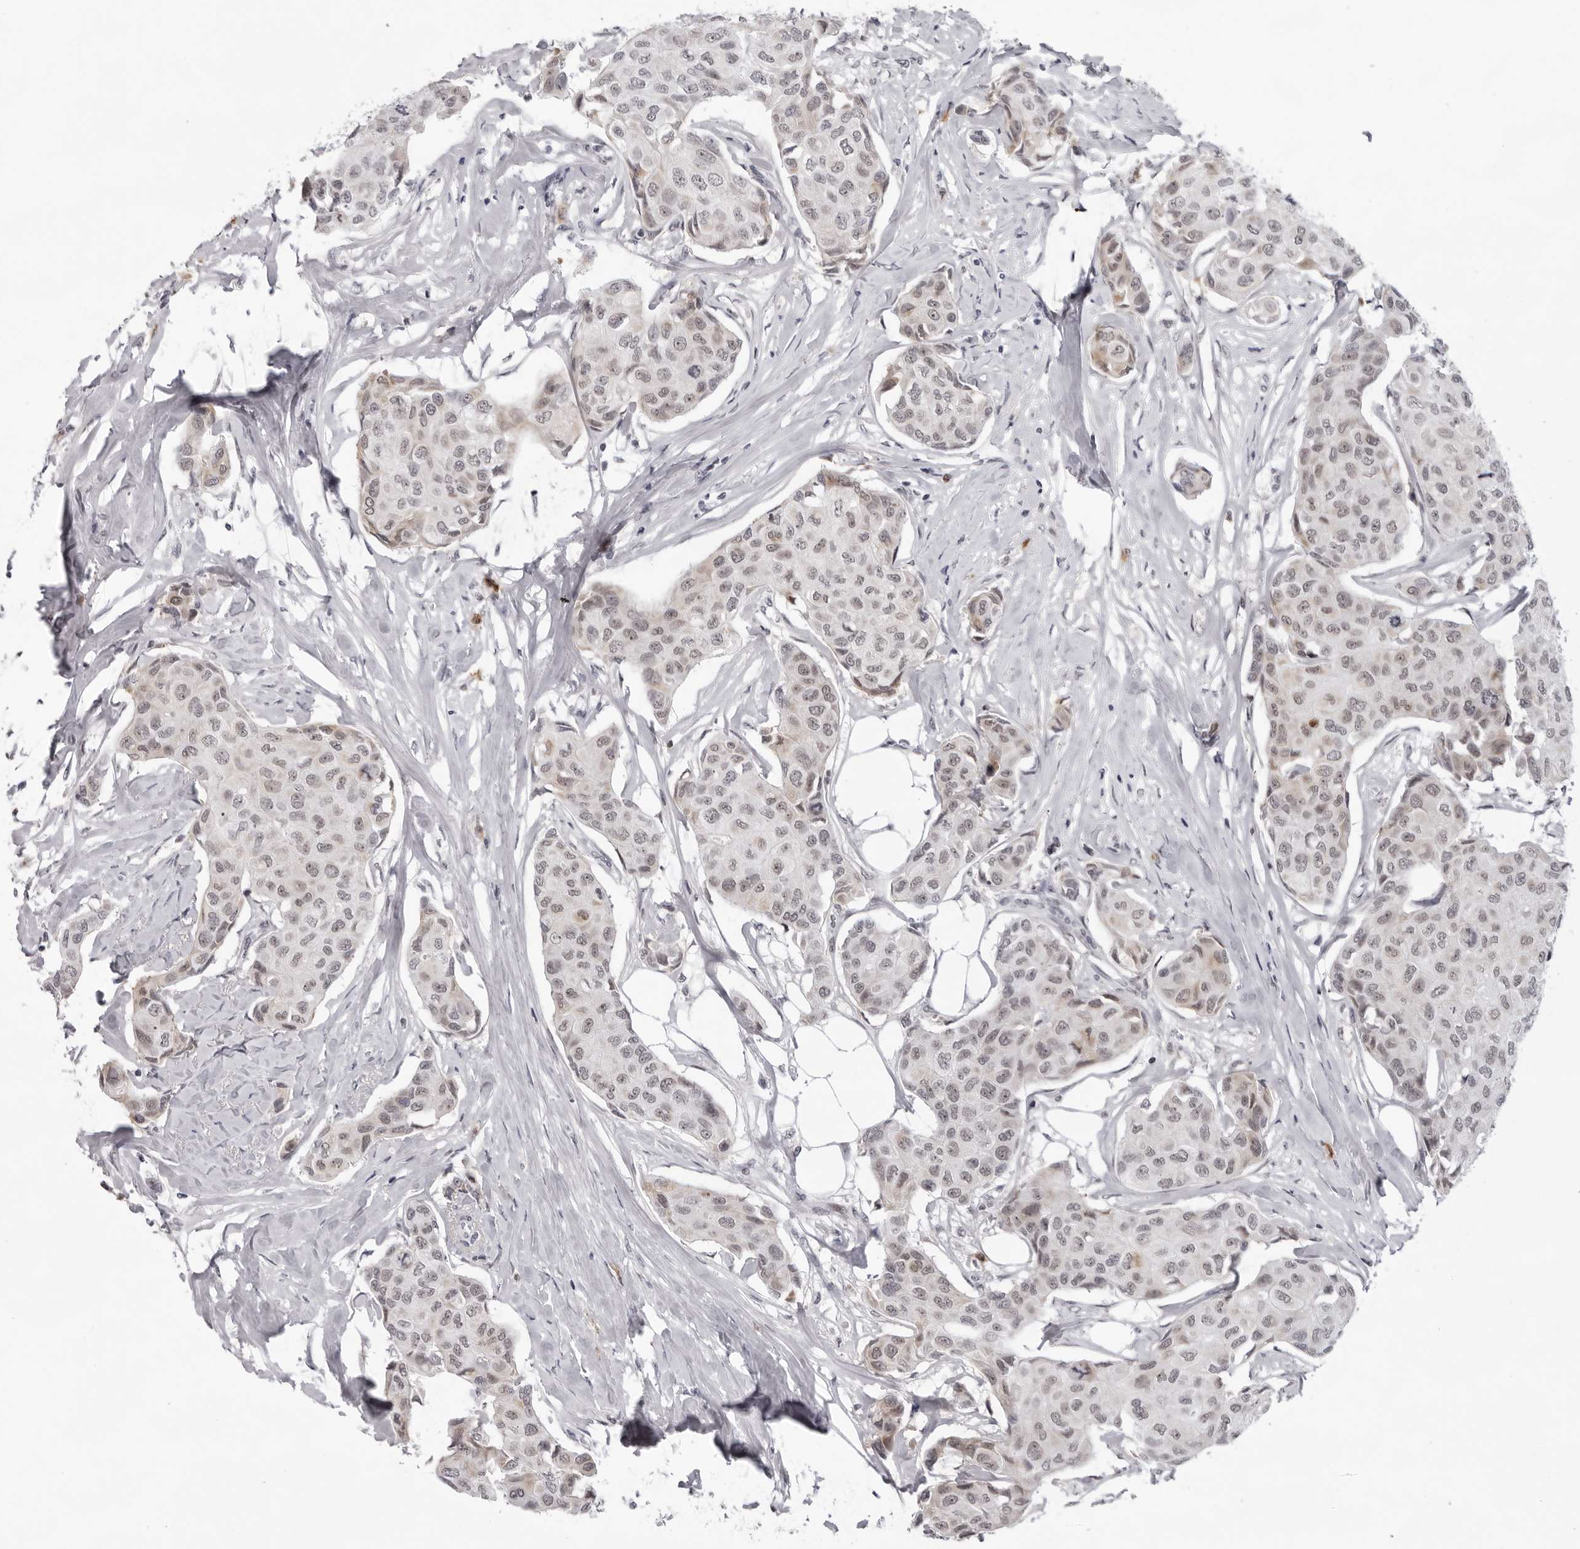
{"staining": {"intensity": "weak", "quantity": ">75%", "location": "nuclear"}, "tissue": "breast cancer", "cell_type": "Tumor cells", "image_type": "cancer", "snomed": [{"axis": "morphology", "description": "Duct carcinoma"}, {"axis": "topography", "description": "Breast"}], "caption": "DAB (3,3'-diaminobenzidine) immunohistochemical staining of human breast cancer (invasive ductal carcinoma) displays weak nuclear protein positivity in about >75% of tumor cells. Using DAB (brown) and hematoxylin (blue) stains, captured at high magnification using brightfield microscopy.", "gene": "EXOSC10", "patient": {"sex": "female", "age": 80}}